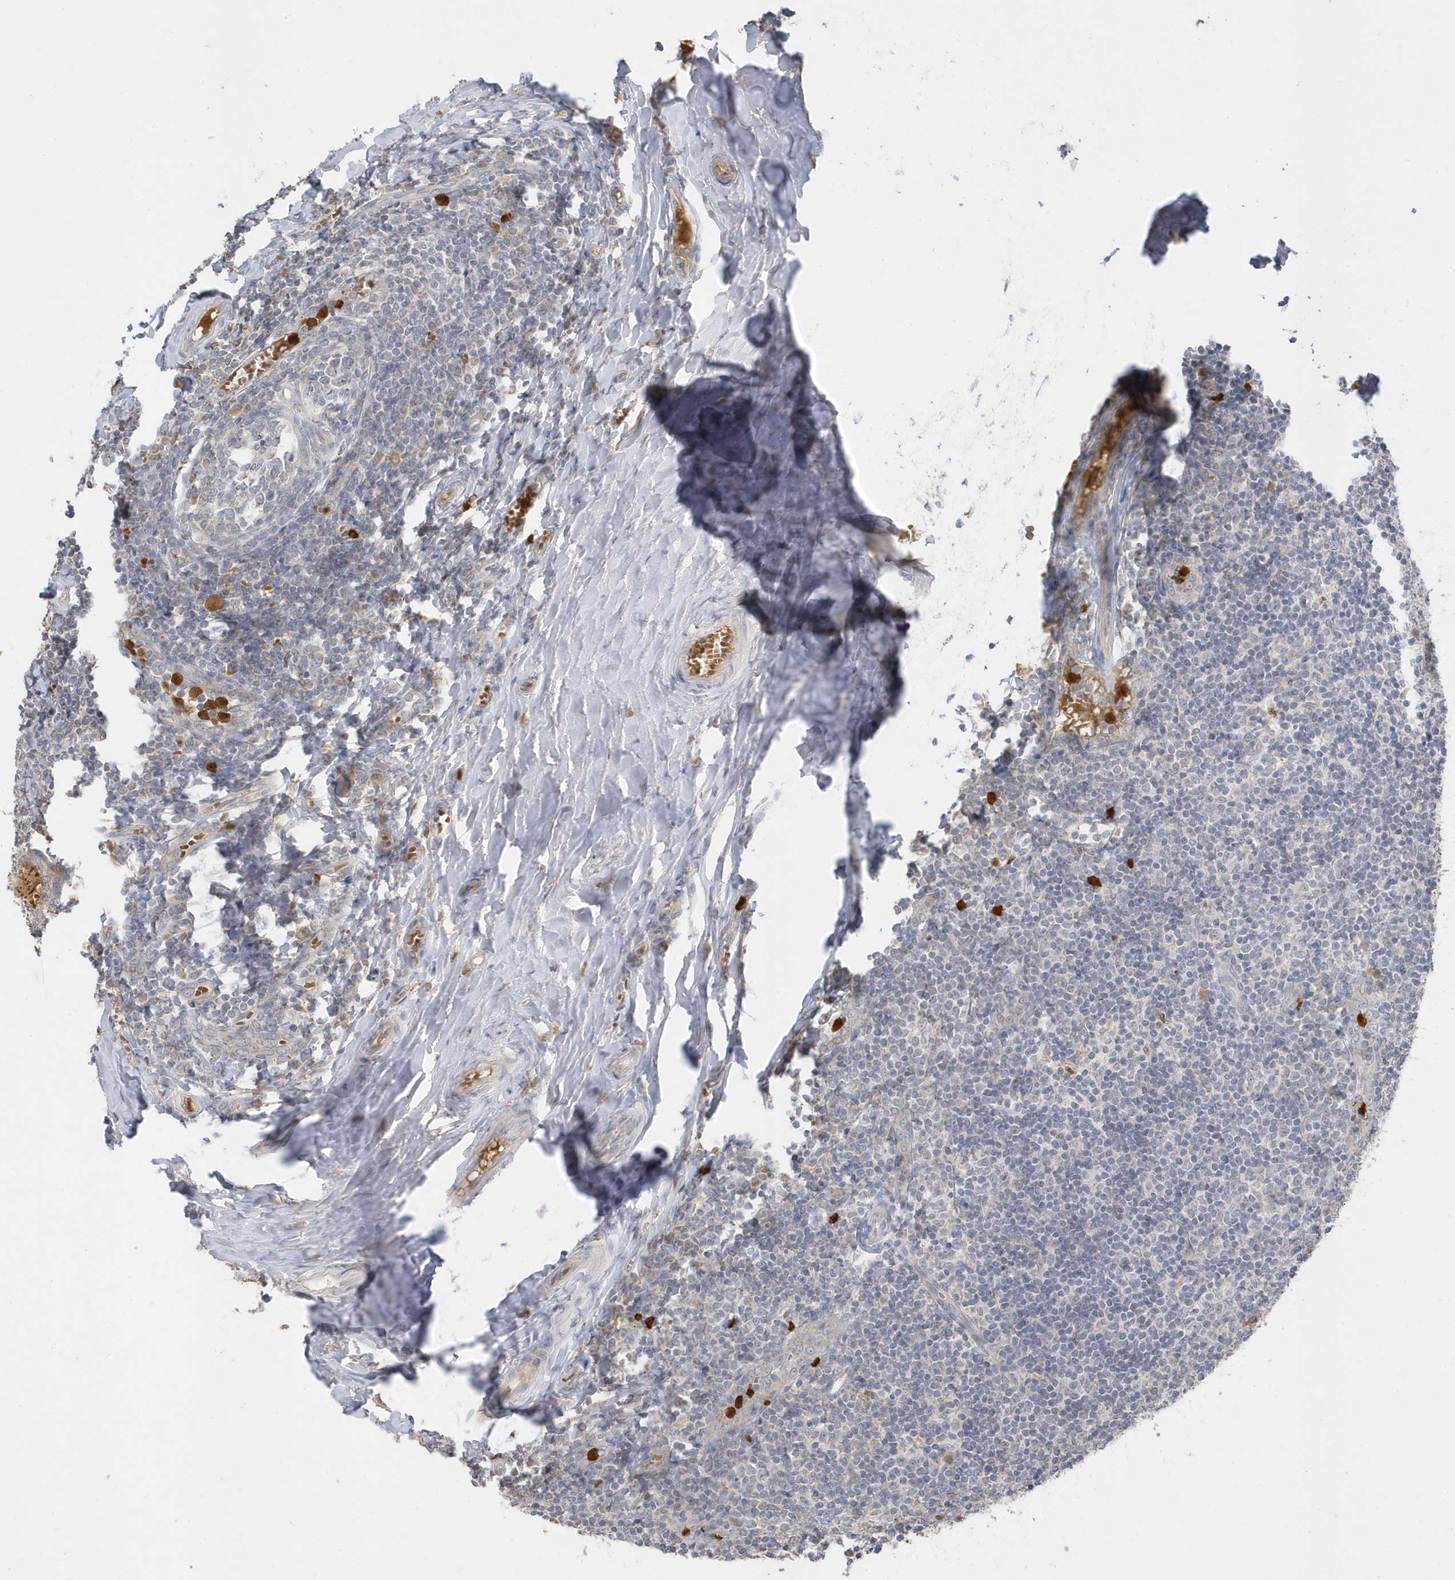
{"staining": {"intensity": "negative", "quantity": "none", "location": "none"}, "tissue": "tonsil", "cell_type": "Germinal center cells", "image_type": "normal", "snomed": [{"axis": "morphology", "description": "Normal tissue, NOS"}, {"axis": "topography", "description": "Tonsil"}], "caption": "High power microscopy image of an immunohistochemistry micrograph of normal tonsil, revealing no significant expression in germinal center cells. Brightfield microscopy of immunohistochemistry stained with DAB (brown) and hematoxylin (blue), captured at high magnification.", "gene": "DPP9", "patient": {"sex": "female", "age": 19}}